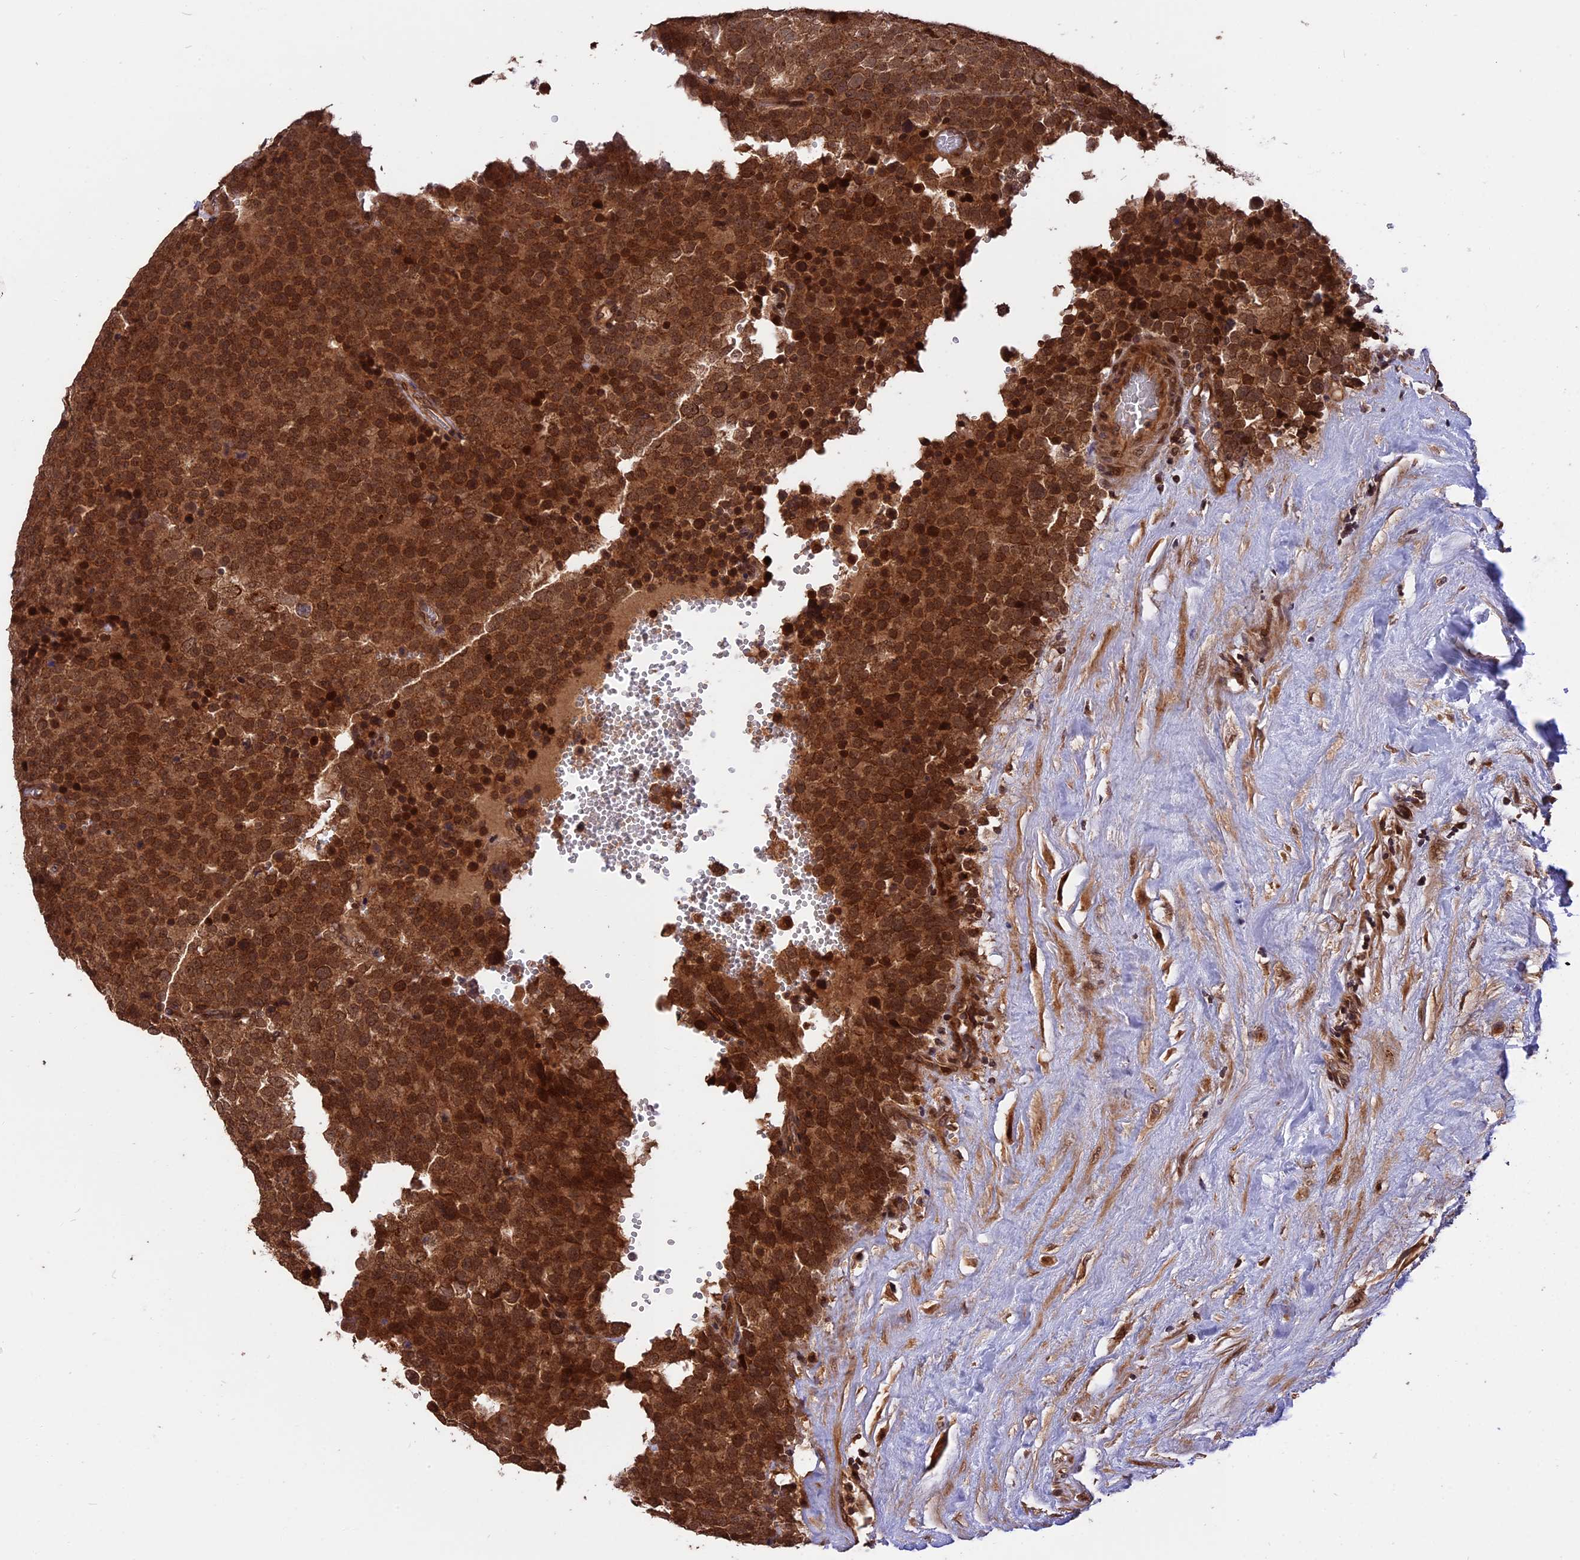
{"staining": {"intensity": "strong", "quantity": ">75%", "location": "cytoplasmic/membranous,nuclear"}, "tissue": "testis cancer", "cell_type": "Tumor cells", "image_type": "cancer", "snomed": [{"axis": "morphology", "description": "Seminoma, NOS"}, {"axis": "topography", "description": "Testis"}], "caption": "A micrograph of testis seminoma stained for a protein shows strong cytoplasmic/membranous and nuclear brown staining in tumor cells.", "gene": "ESCO1", "patient": {"sex": "male", "age": 71}}